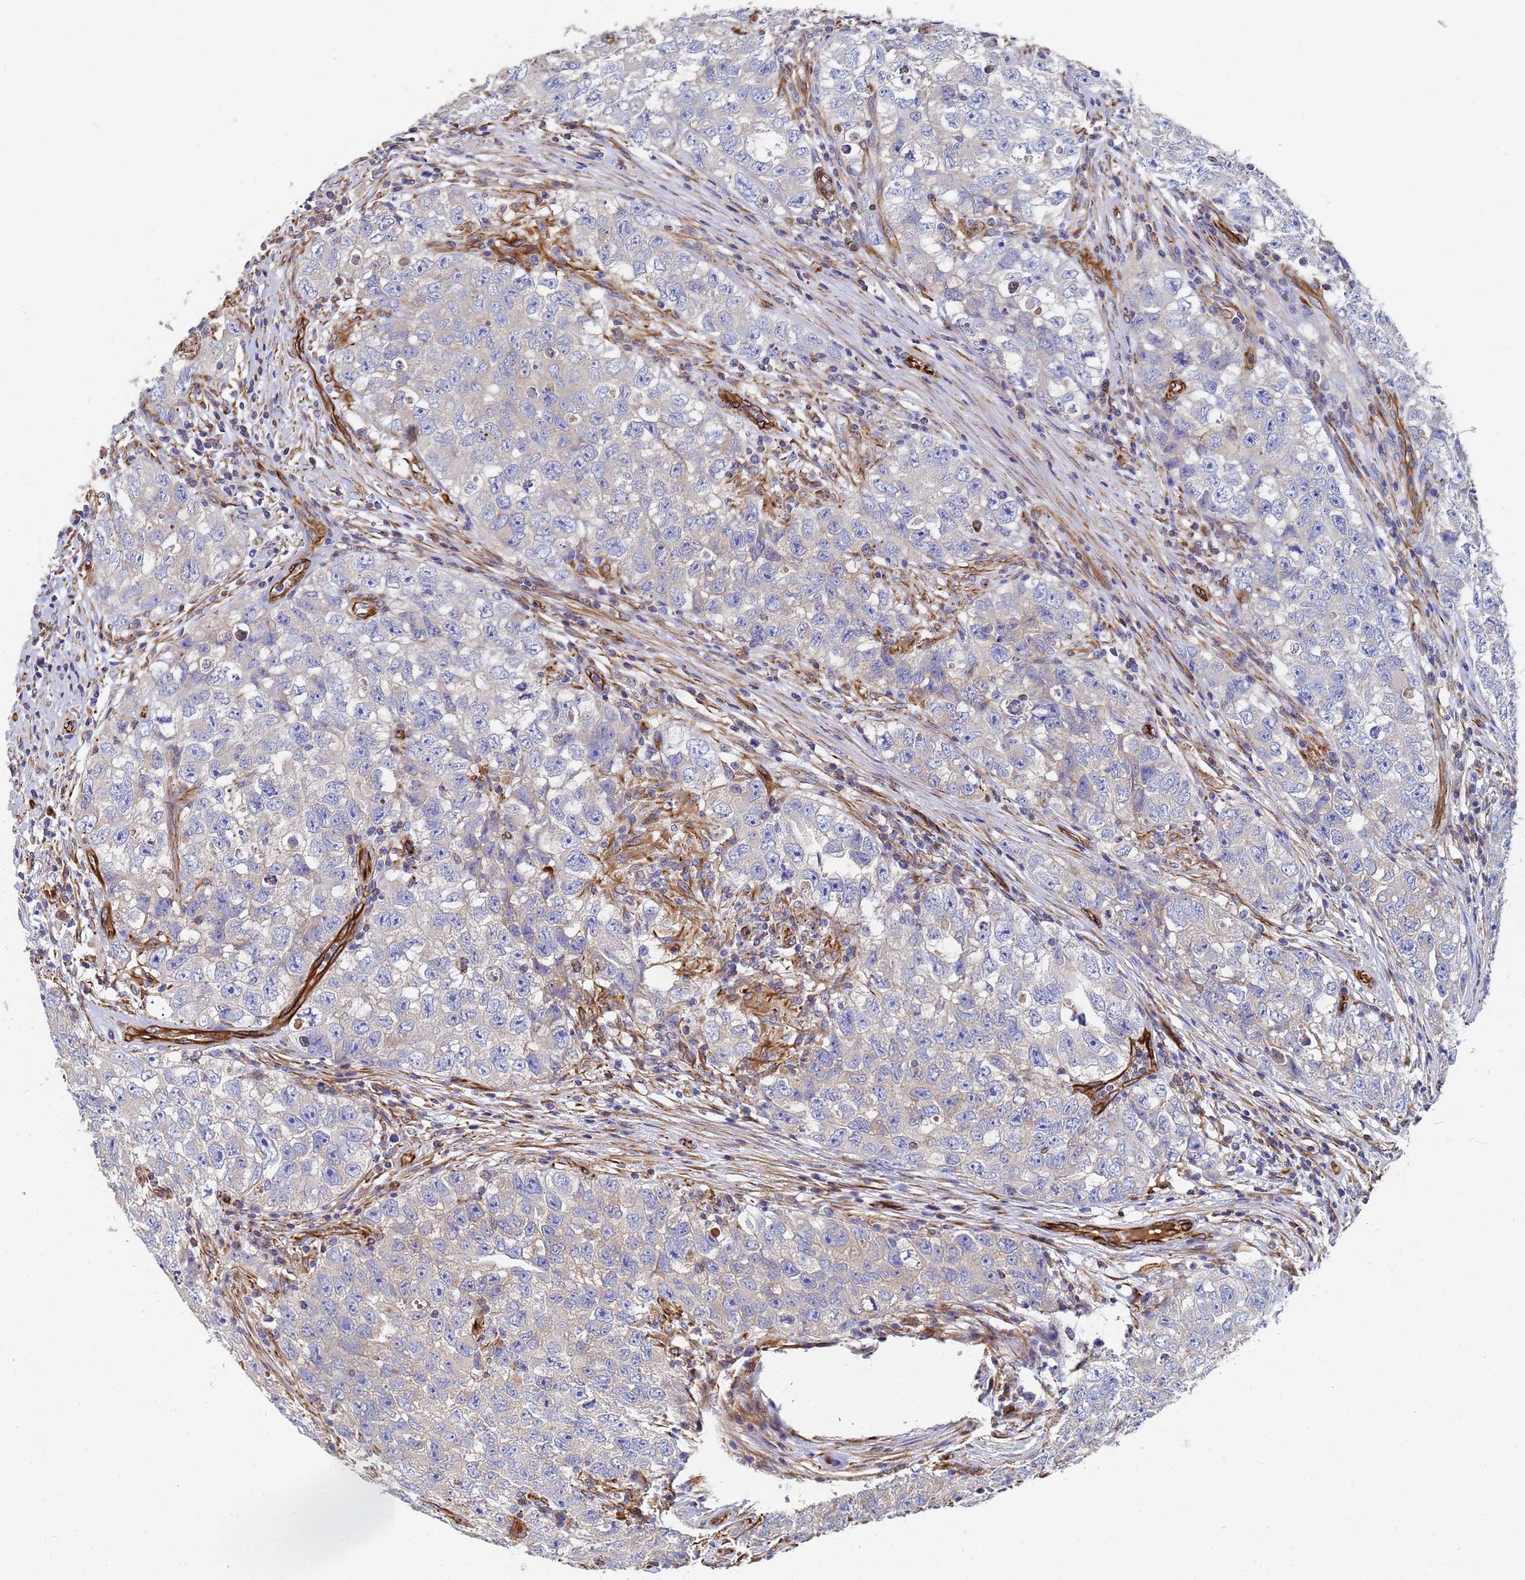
{"staining": {"intensity": "negative", "quantity": "none", "location": "none"}, "tissue": "testis cancer", "cell_type": "Tumor cells", "image_type": "cancer", "snomed": [{"axis": "morphology", "description": "Seminoma, NOS"}, {"axis": "morphology", "description": "Carcinoma, Embryonal, NOS"}, {"axis": "topography", "description": "Testis"}], "caption": "A high-resolution image shows IHC staining of testis cancer, which exhibits no significant positivity in tumor cells. (DAB (3,3'-diaminobenzidine) immunohistochemistry (IHC) visualized using brightfield microscopy, high magnification).", "gene": "SYT13", "patient": {"sex": "male", "age": 43}}